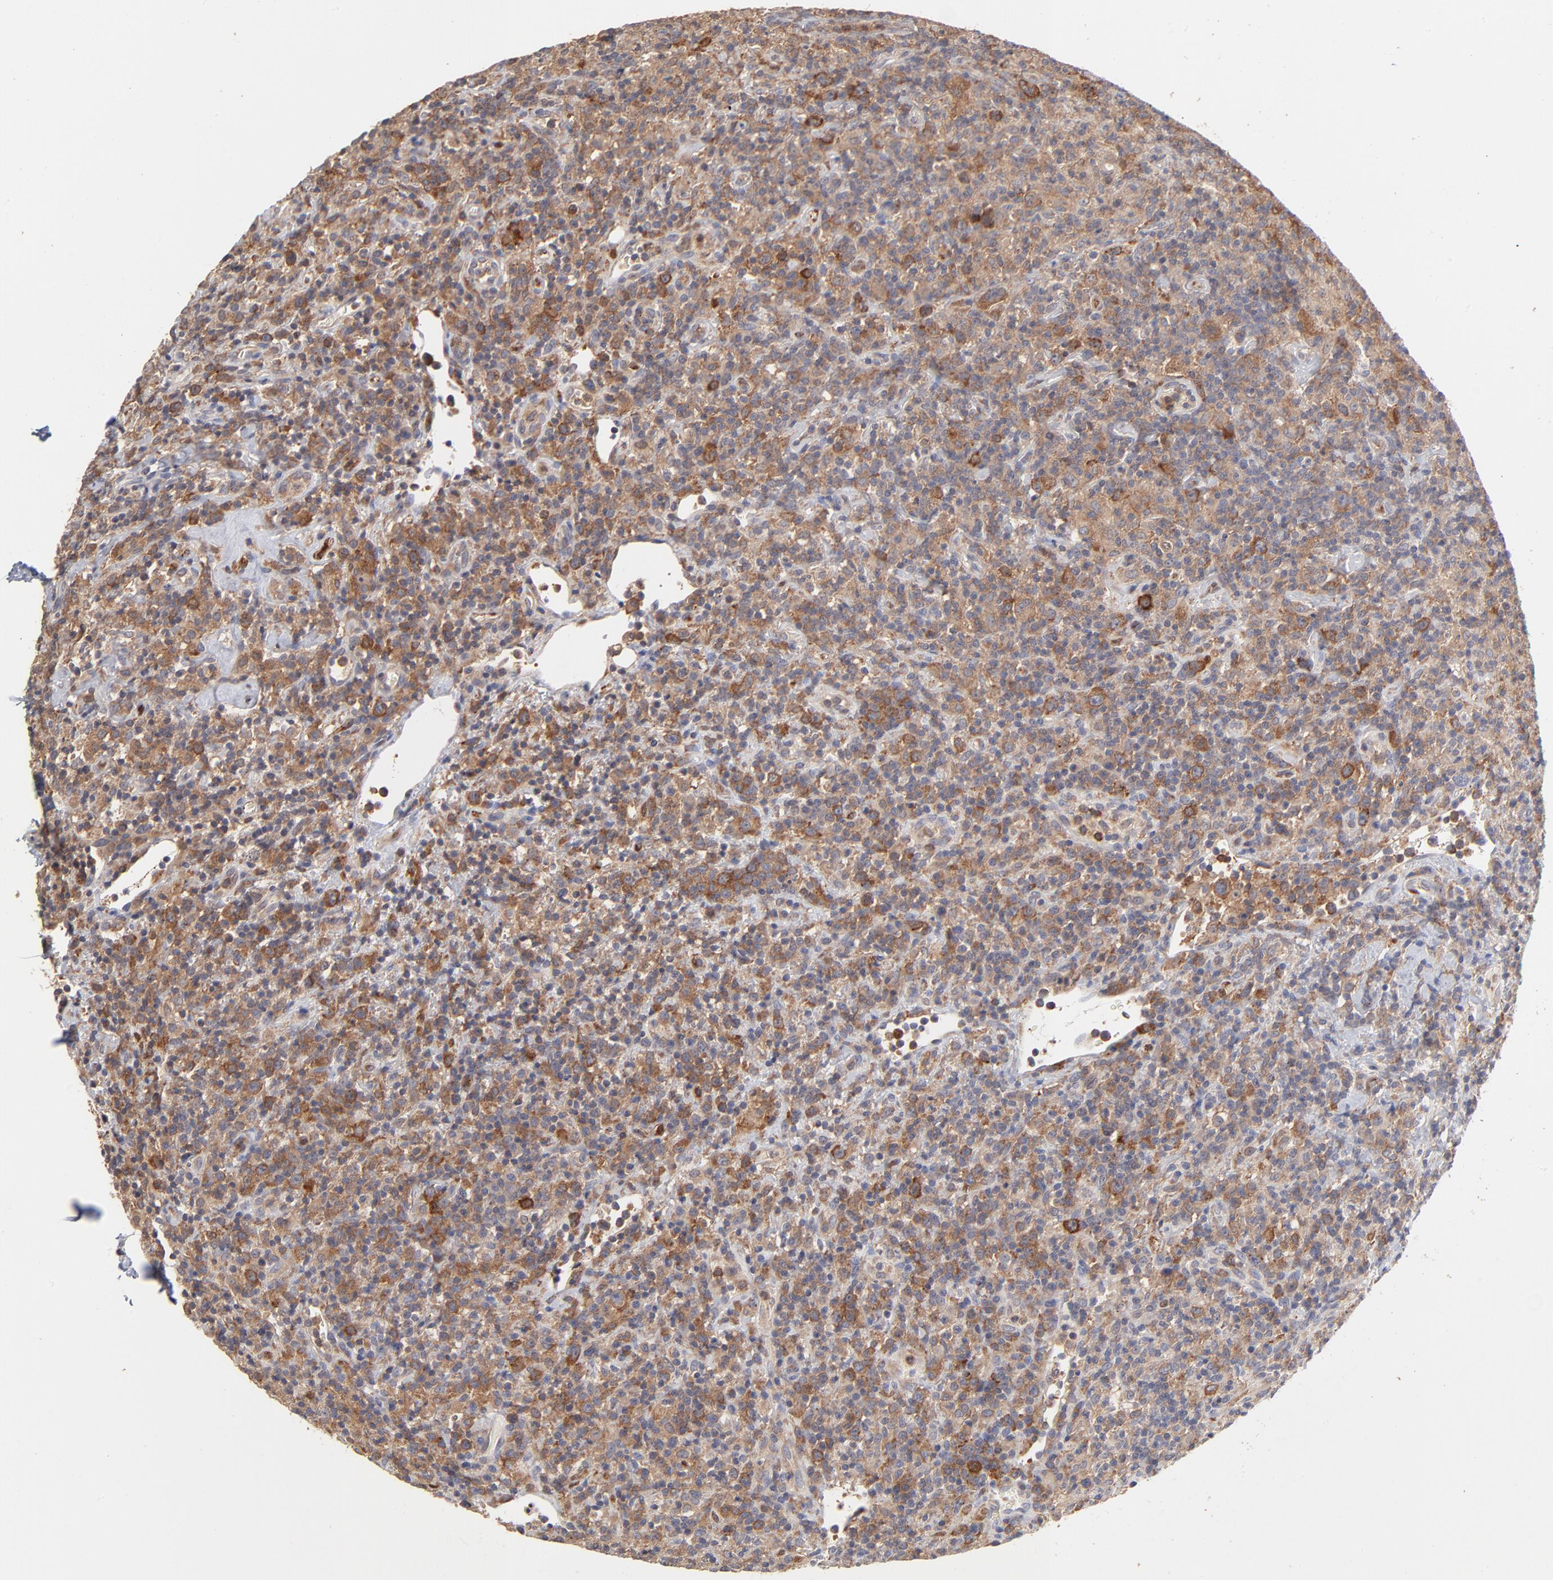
{"staining": {"intensity": "moderate", "quantity": "25%-75%", "location": "cytoplasmic/membranous"}, "tissue": "lymphoma", "cell_type": "Tumor cells", "image_type": "cancer", "snomed": [{"axis": "morphology", "description": "Hodgkin's disease, NOS"}, {"axis": "topography", "description": "Lymph node"}], "caption": "Human lymphoma stained for a protein (brown) displays moderate cytoplasmic/membranous positive positivity in about 25%-75% of tumor cells.", "gene": "IVNS1ABP", "patient": {"sex": "male", "age": 65}}